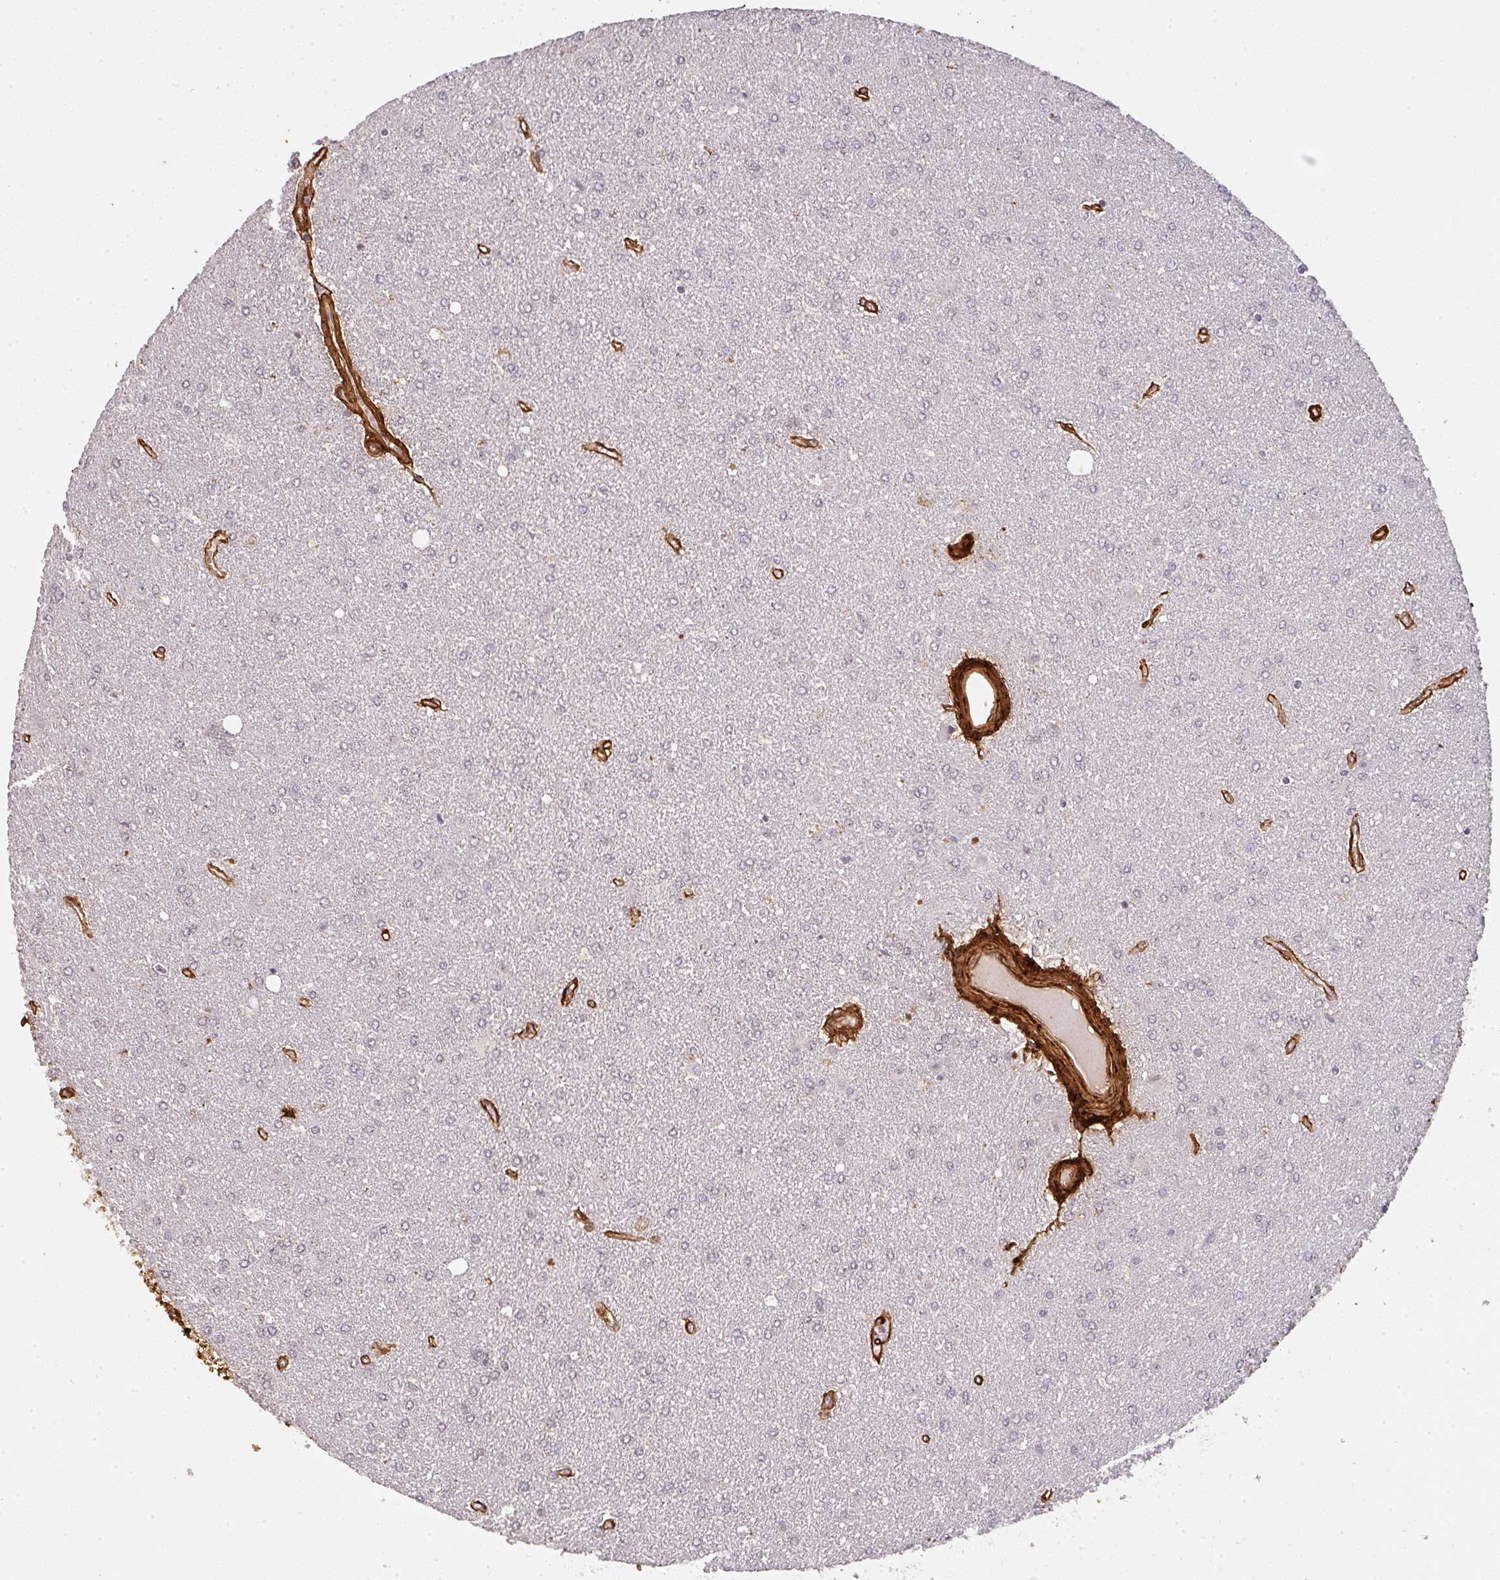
{"staining": {"intensity": "negative", "quantity": "none", "location": "none"}, "tissue": "glioma", "cell_type": "Tumor cells", "image_type": "cancer", "snomed": [{"axis": "morphology", "description": "Glioma, malignant, High grade"}, {"axis": "topography", "description": "Brain"}], "caption": "DAB (3,3'-diaminobenzidine) immunohistochemical staining of human high-grade glioma (malignant) demonstrates no significant positivity in tumor cells.", "gene": "COL3A1", "patient": {"sex": "male", "age": 67}}